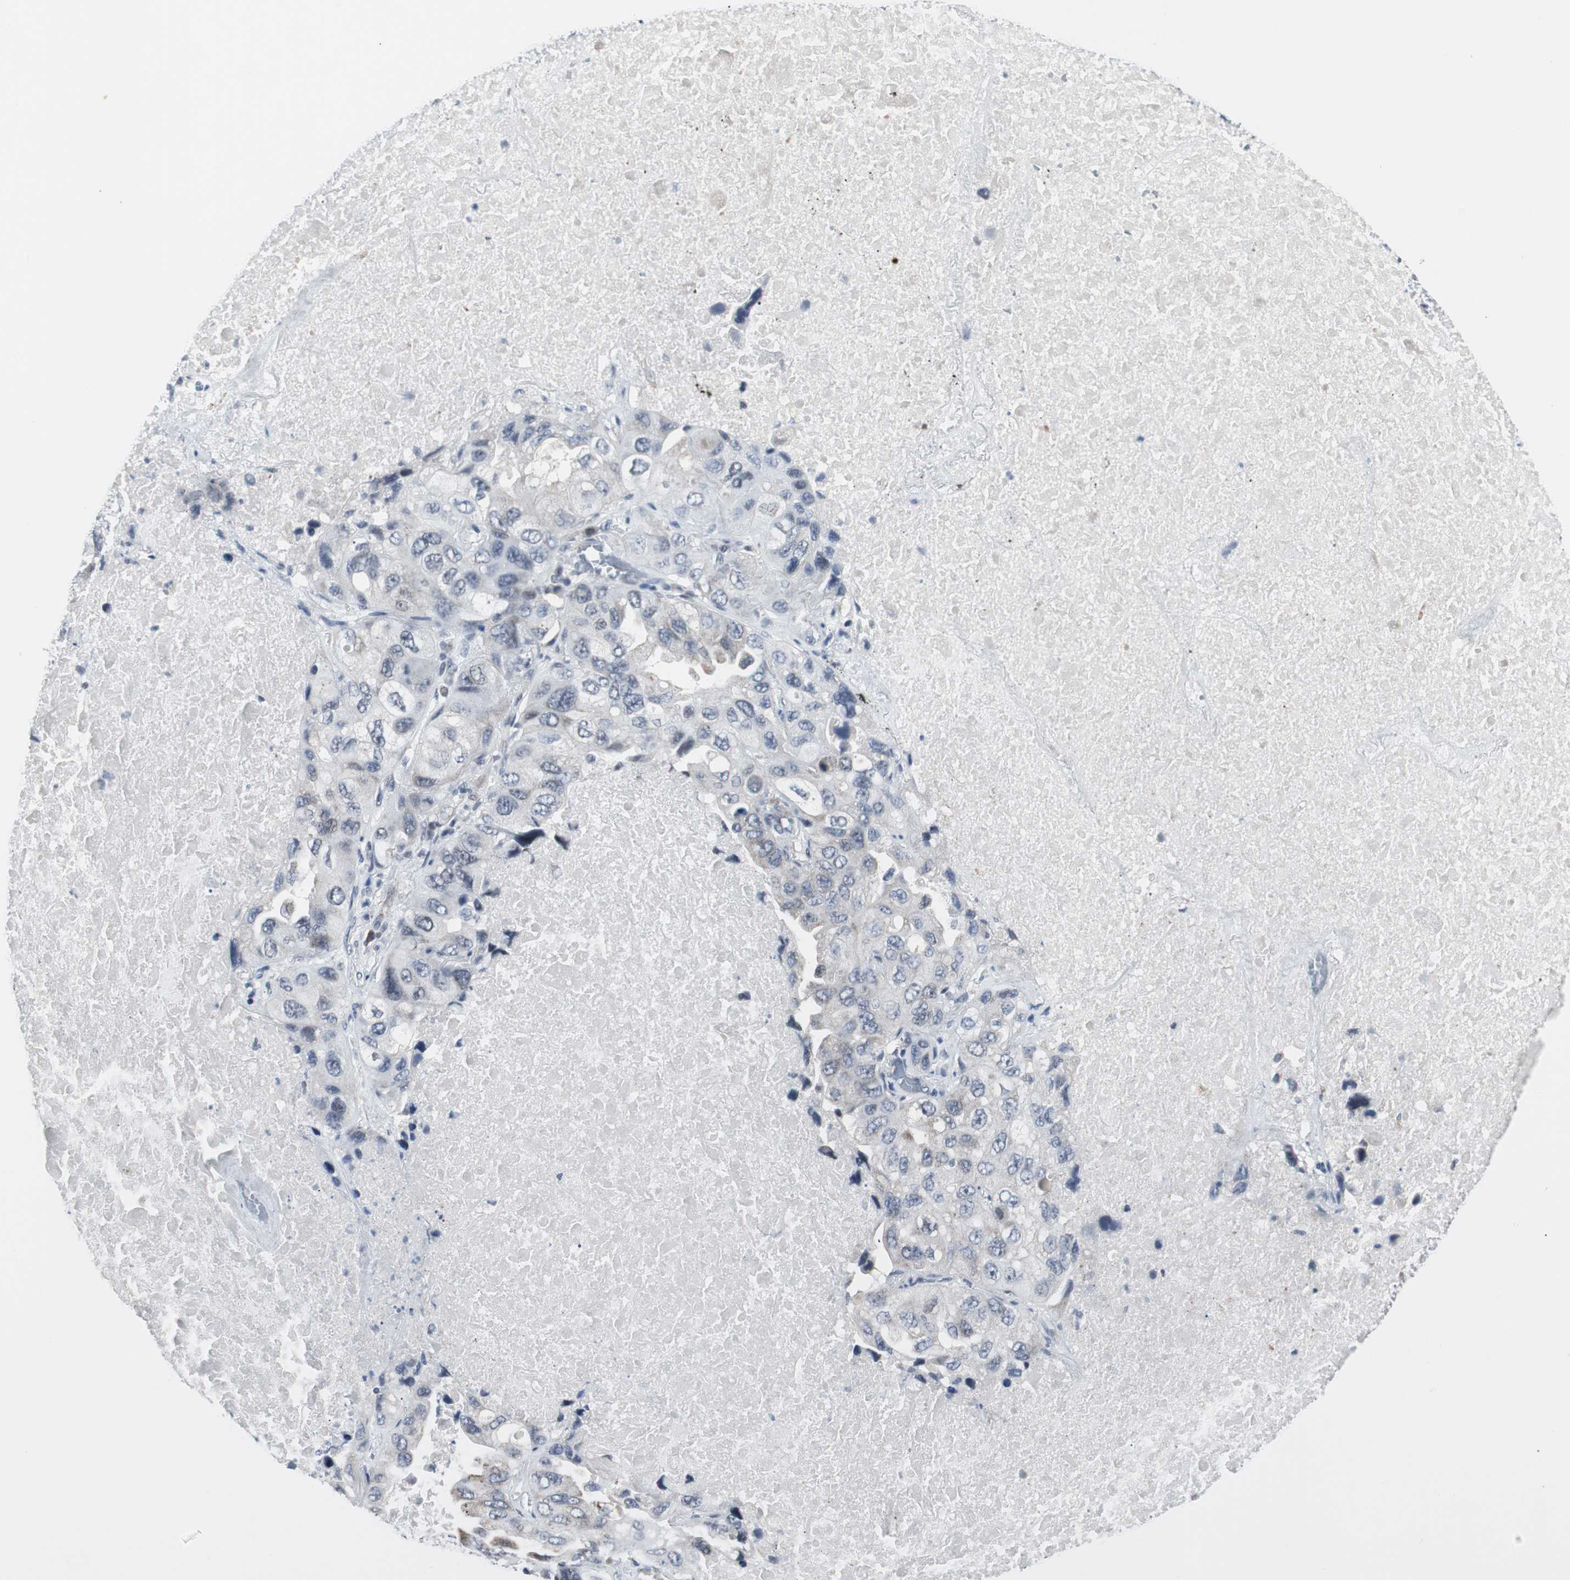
{"staining": {"intensity": "weak", "quantity": "<25%", "location": "nuclear"}, "tissue": "lung cancer", "cell_type": "Tumor cells", "image_type": "cancer", "snomed": [{"axis": "morphology", "description": "Squamous cell carcinoma, NOS"}, {"axis": "topography", "description": "Lung"}], "caption": "This is an immunohistochemistry (IHC) micrograph of lung cancer. There is no positivity in tumor cells.", "gene": "MTA1", "patient": {"sex": "female", "age": 73}}